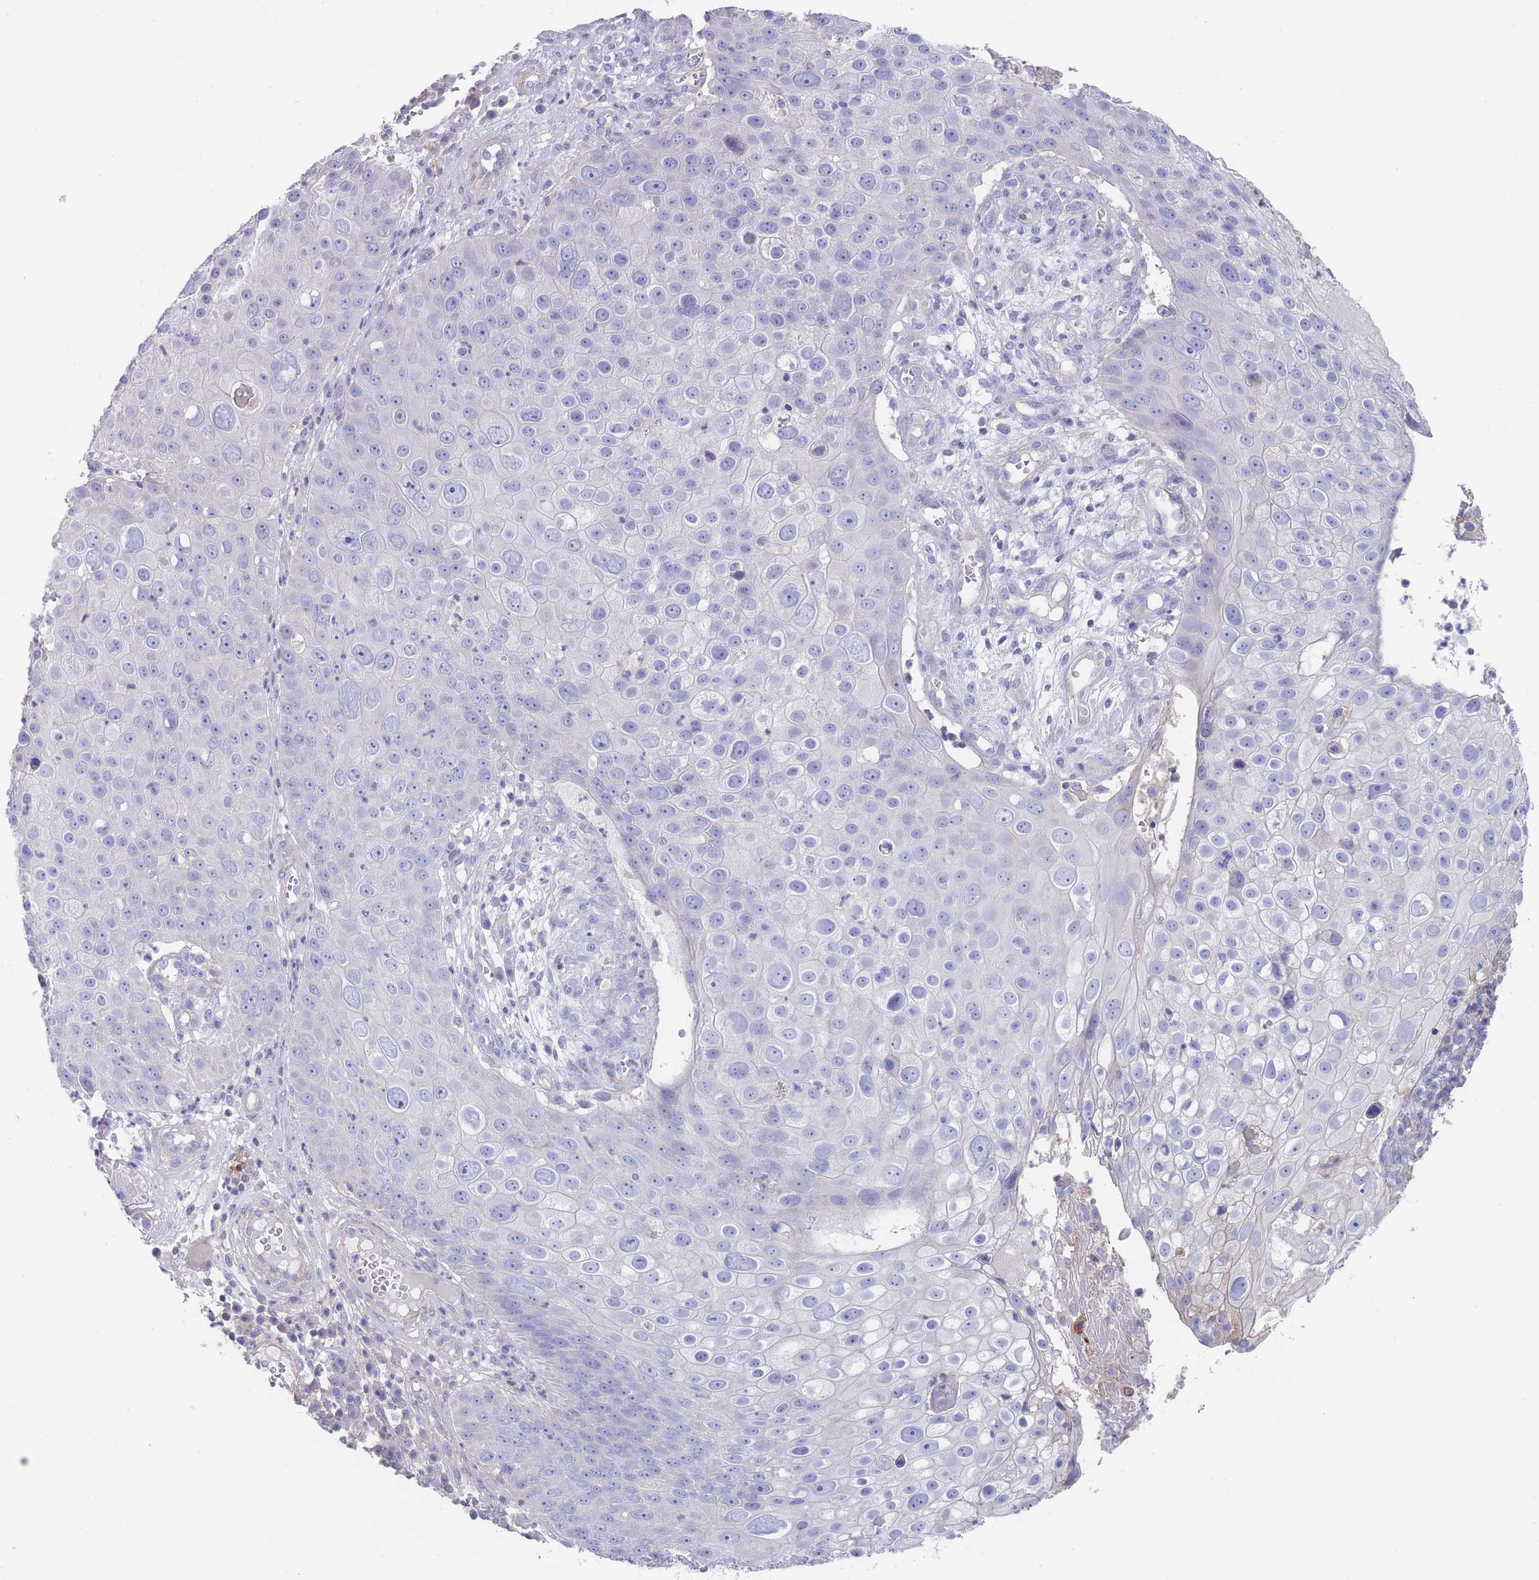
{"staining": {"intensity": "negative", "quantity": "none", "location": "none"}, "tissue": "skin cancer", "cell_type": "Tumor cells", "image_type": "cancer", "snomed": [{"axis": "morphology", "description": "Squamous cell carcinoma, NOS"}, {"axis": "topography", "description": "Skin"}], "caption": "DAB immunohistochemical staining of human skin cancer shows no significant positivity in tumor cells.", "gene": "SCCPDH", "patient": {"sex": "male", "age": 71}}